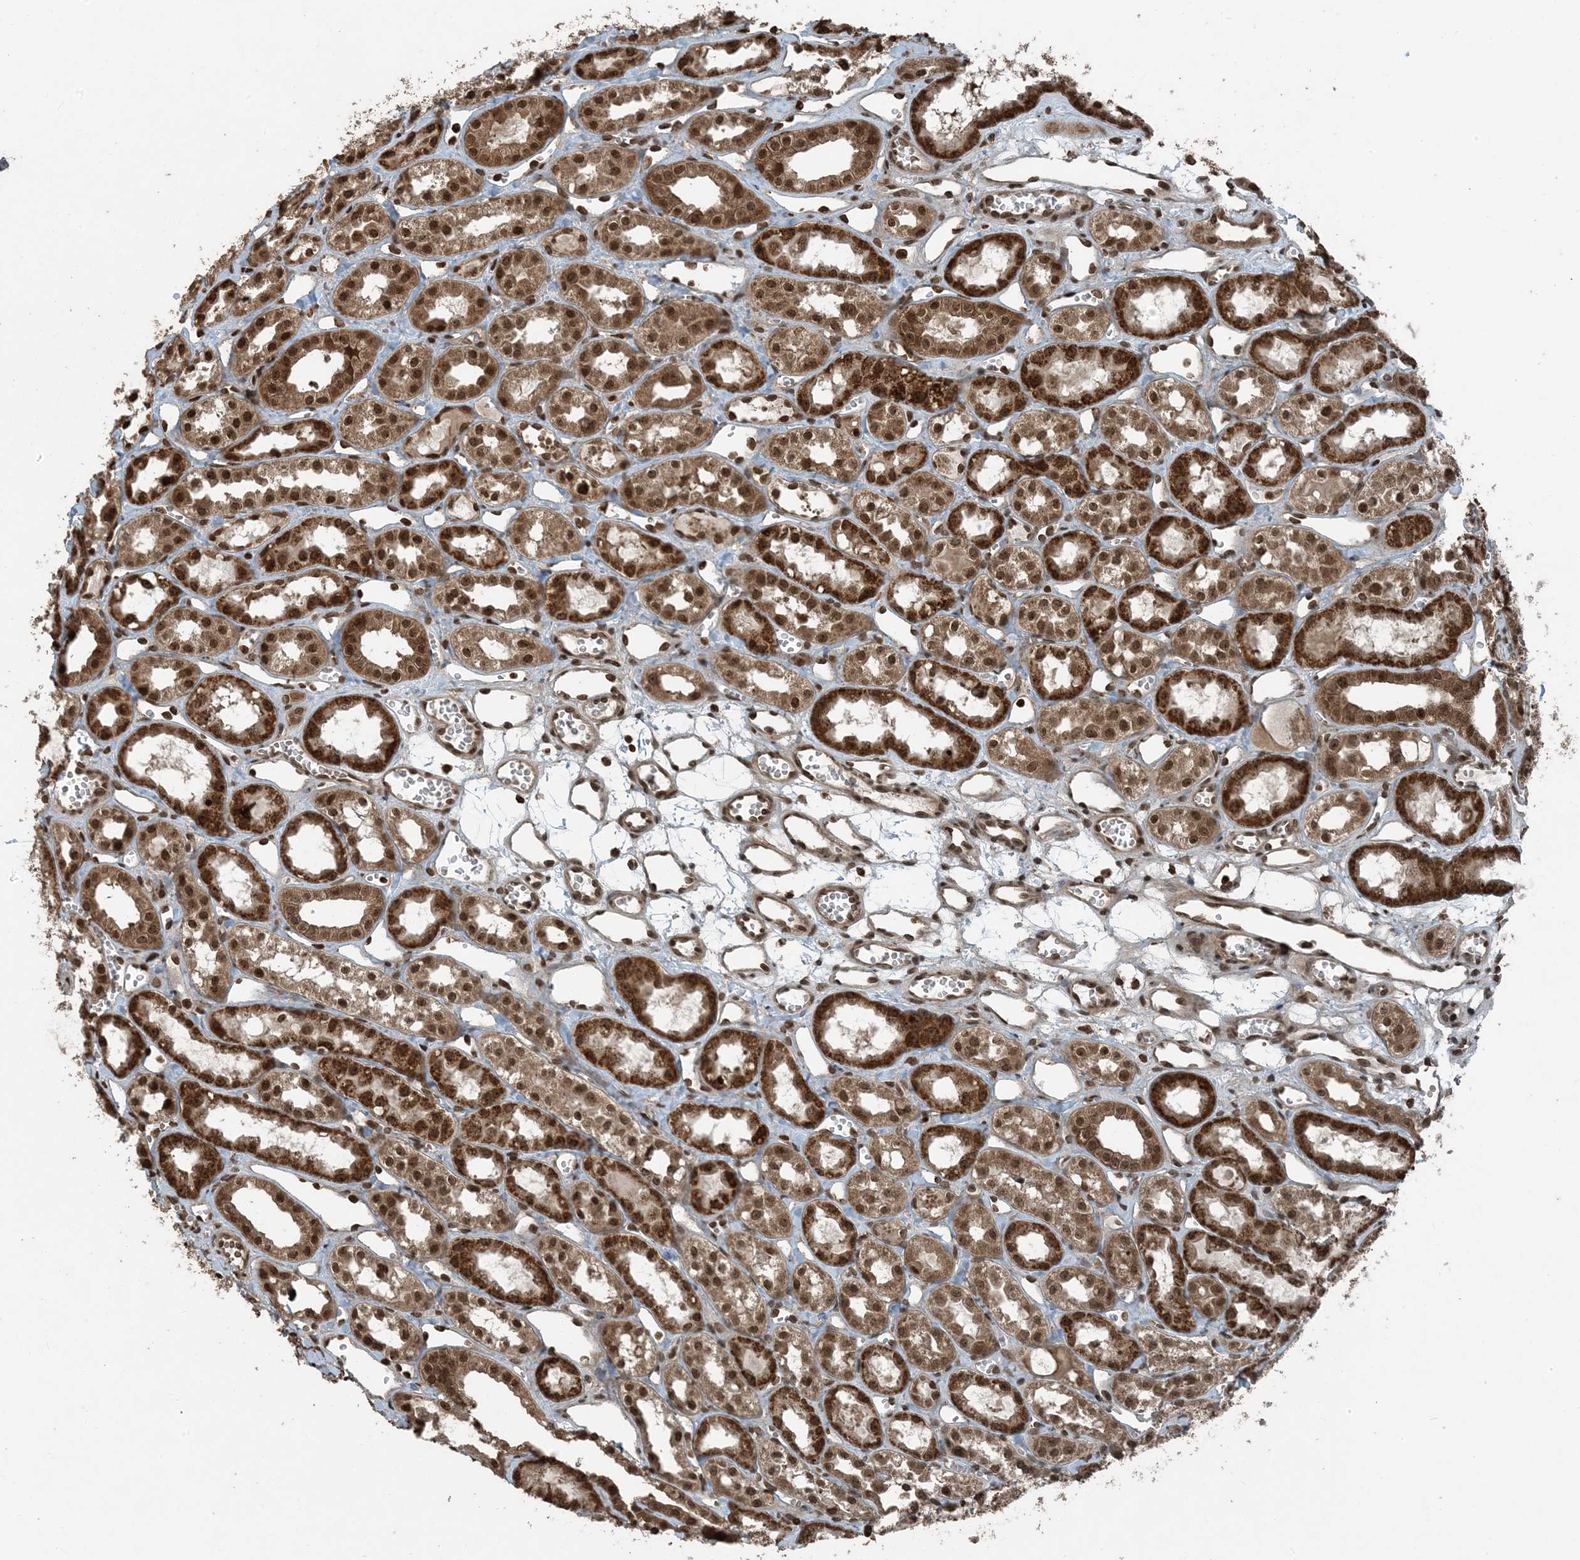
{"staining": {"intensity": "moderate", "quantity": ">75%", "location": "nuclear"}, "tissue": "kidney", "cell_type": "Cells in glomeruli", "image_type": "normal", "snomed": [{"axis": "morphology", "description": "Normal tissue, NOS"}, {"axis": "topography", "description": "Kidney"}], "caption": "This image displays IHC staining of normal kidney, with medium moderate nuclear positivity in approximately >75% of cells in glomeruli.", "gene": "ZFAND2B", "patient": {"sex": "male", "age": 16}}